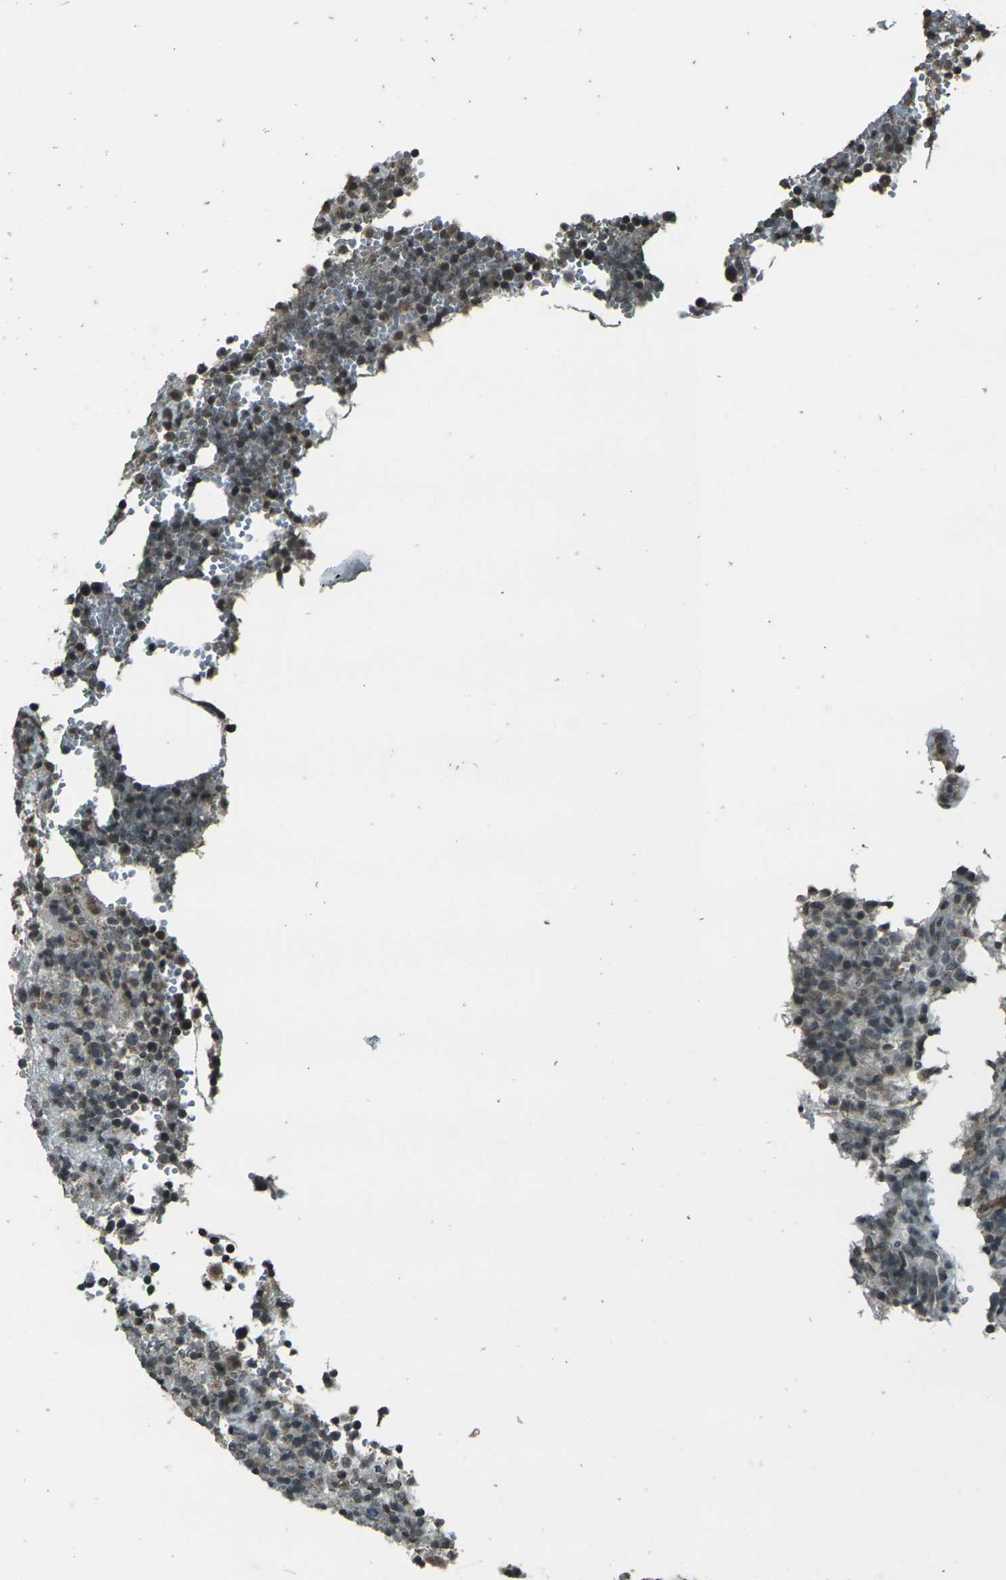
{"staining": {"intensity": "weak", "quantity": "<25%", "location": "nuclear"}, "tissue": "lymphoma", "cell_type": "Tumor cells", "image_type": "cancer", "snomed": [{"axis": "morphology", "description": "Malignant lymphoma, non-Hodgkin's type, High grade"}, {"axis": "topography", "description": "Lymph node"}], "caption": "Immunohistochemistry (IHC) image of neoplastic tissue: high-grade malignant lymphoma, non-Hodgkin's type stained with DAB (3,3'-diaminobenzidine) exhibits no significant protein staining in tumor cells. (DAB immunohistochemistry (IHC) with hematoxylin counter stain).", "gene": "PRPF8", "patient": {"sex": "female", "age": 76}}